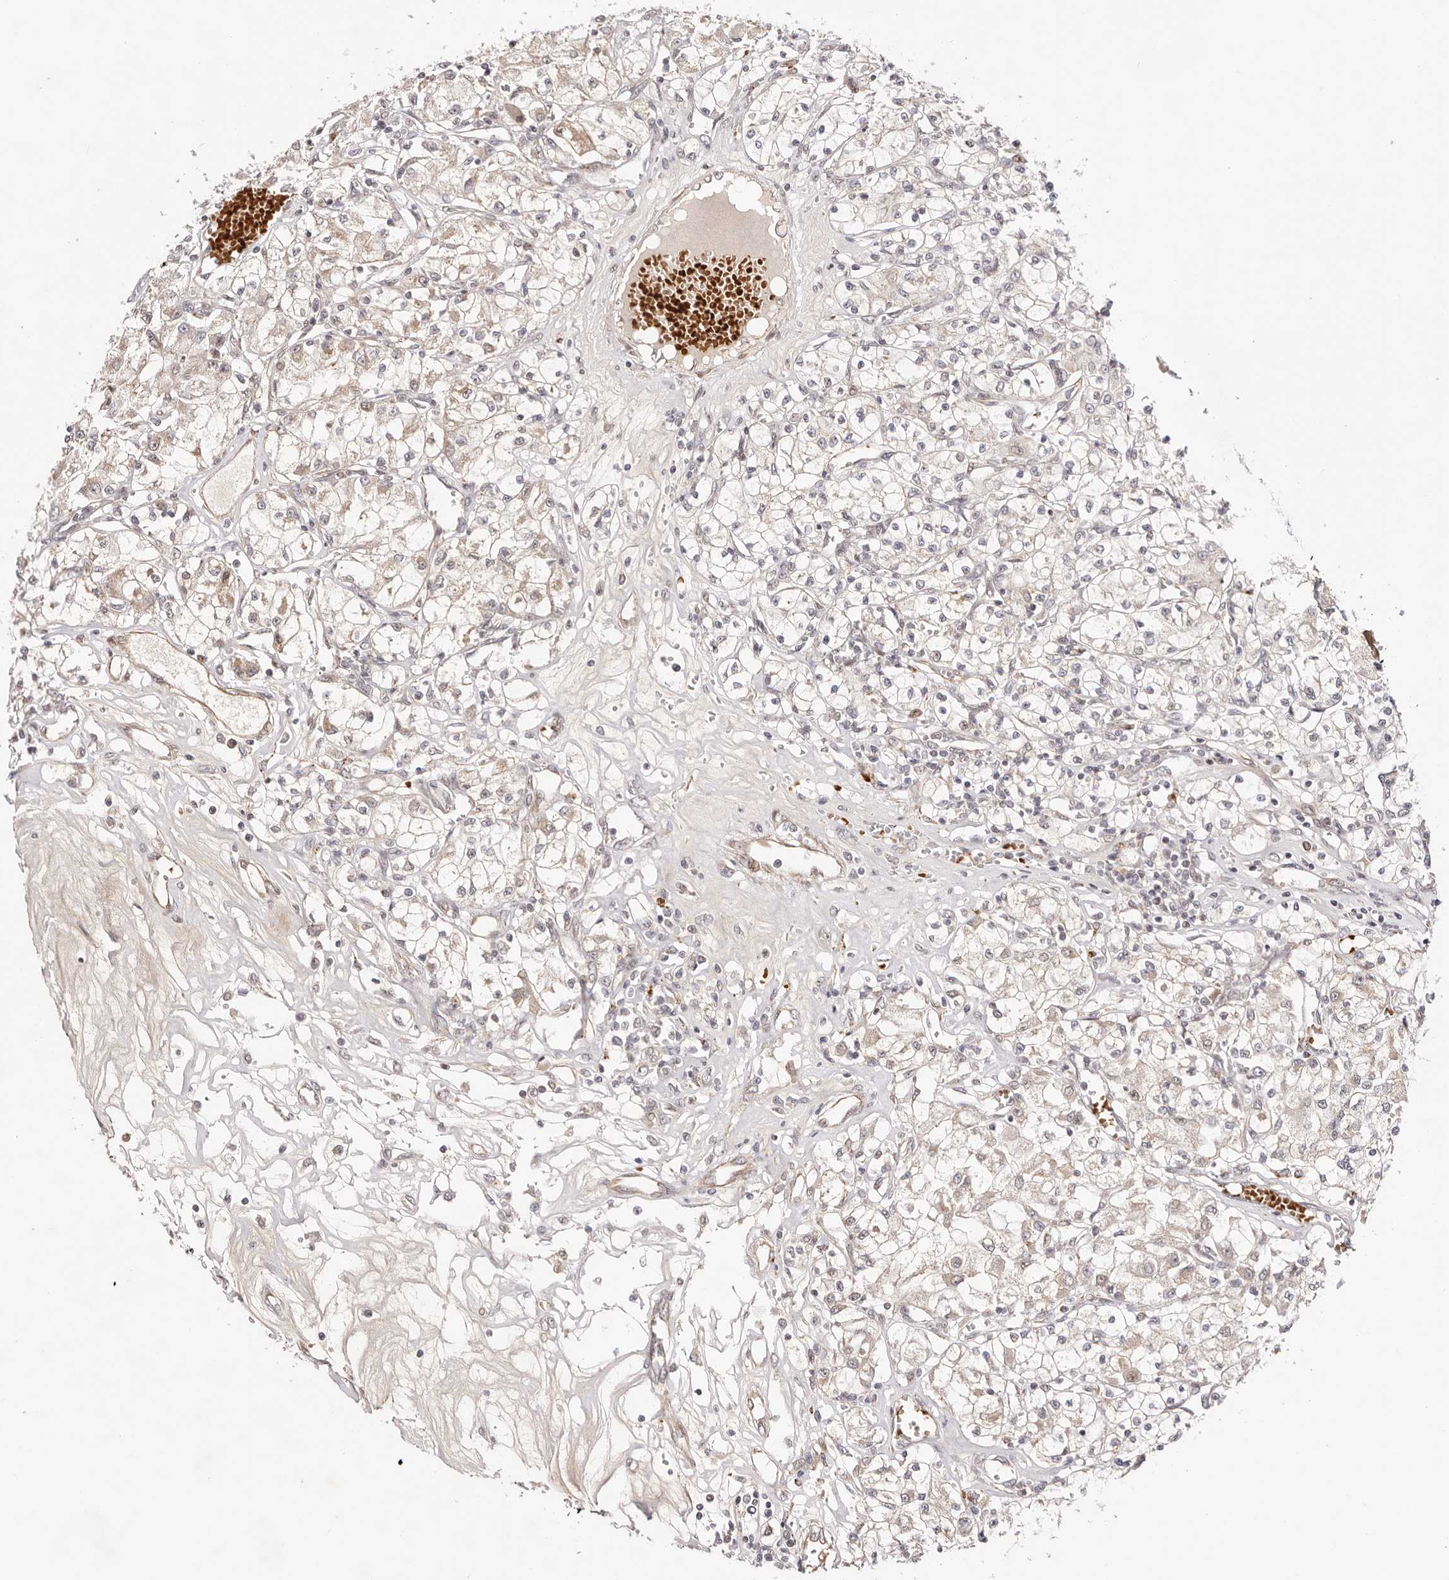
{"staining": {"intensity": "weak", "quantity": "25%-75%", "location": "cytoplasmic/membranous"}, "tissue": "renal cancer", "cell_type": "Tumor cells", "image_type": "cancer", "snomed": [{"axis": "morphology", "description": "Adenocarcinoma, NOS"}, {"axis": "topography", "description": "Kidney"}], "caption": "High-magnification brightfield microscopy of renal cancer (adenocarcinoma) stained with DAB (brown) and counterstained with hematoxylin (blue). tumor cells exhibit weak cytoplasmic/membranous expression is appreciated in approximately25%-75% of cells. Ihc stains the protein in brown and the nuclei are stained blue.", "gene": "WRN", "patient": {"sex": "female", "age": 59}}